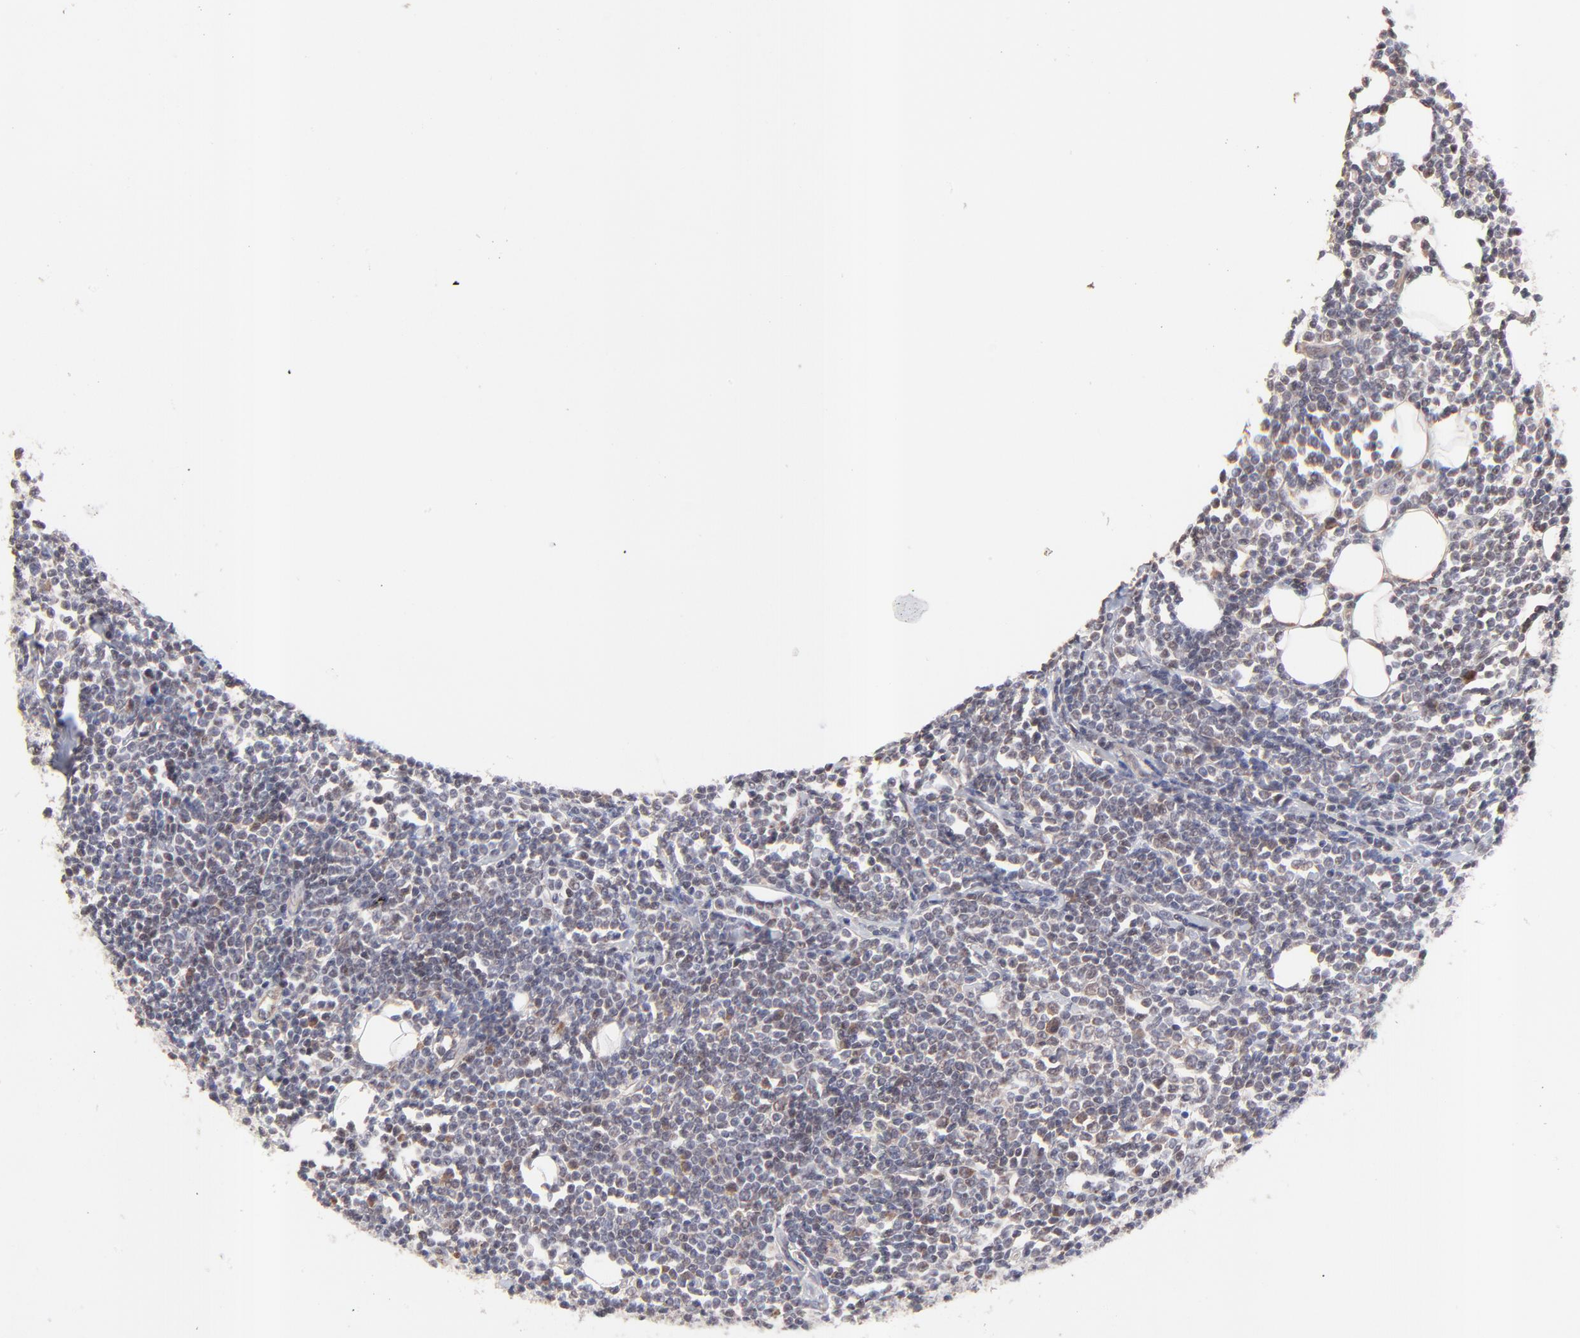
{"staining": {"intensity": "moderate", "quantity": "<25%", "location": "cytoplasmic/membranous"}, "tissue": "lymphoma", "cell_type": "Tumor cells", "image_type": "cancer", "snomed": [{"axis": "morphology", "description": "Malignant lymphoma, non-Hodgkin's type, Low grade"}, {"axis": "topography", "description": "Soft tissue"}], "caption": "A histopathology image of human low-grade malignant lymphoma, non-Hodgkin's type stained for a protein demonstrates moderate cytoplasmic/membranous brown staining in tumor cells. (IHC, brightfield microscopy, high magnification).", "gene": "BAIAP2L2", "patient": {"sex": "male", "age": 92}}